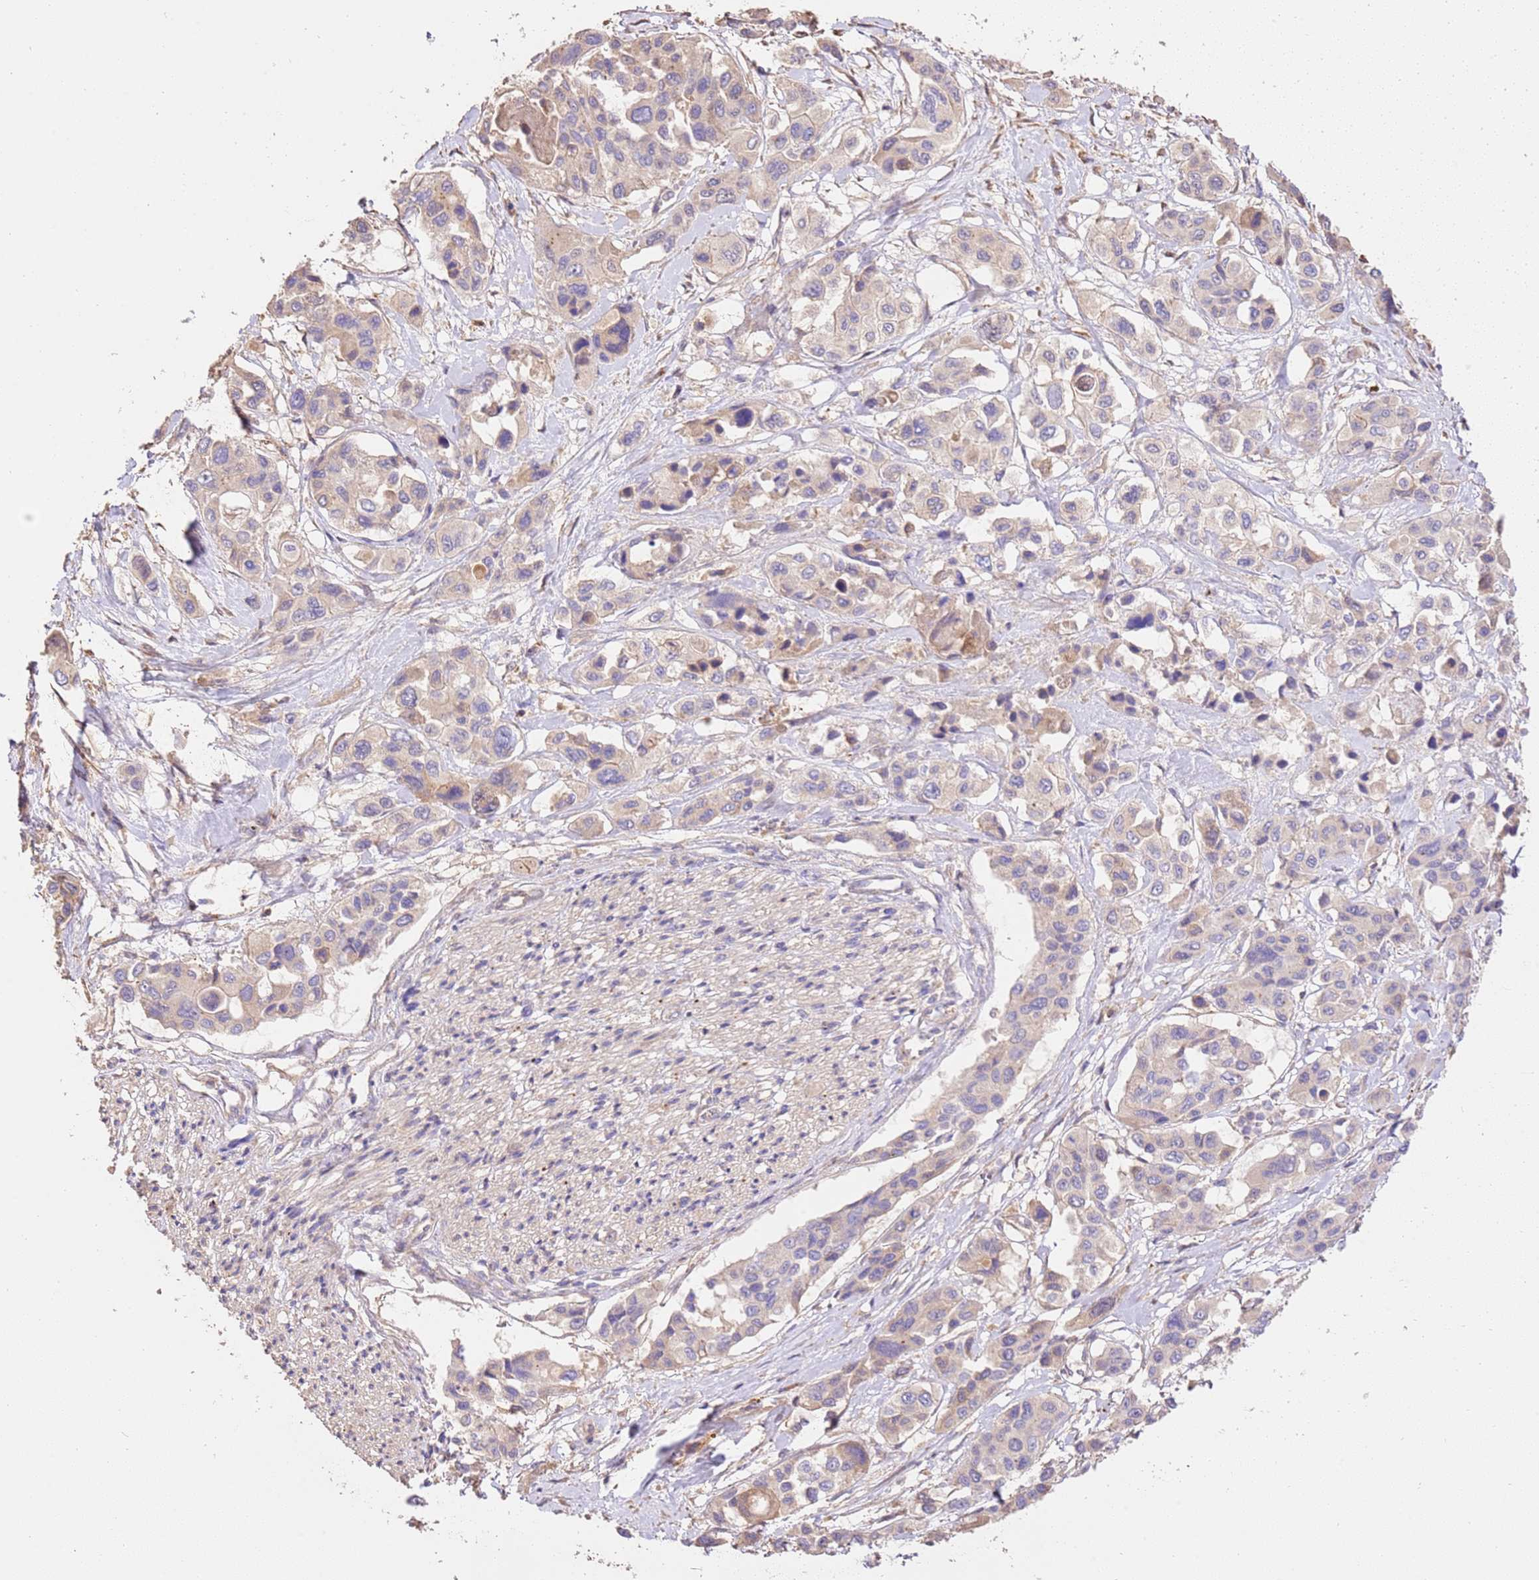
{"staining": {"intensity": "weak", "quantity": "<25%", "location": "cytoplasmic/membranous"}, "tissue": "pancreatic cancer", "cell_type": "Tumor cells", "image_type": "cancer", "snomed": [{"axis": "morphology", "description": "Adenocarcinoma, NOS"}, {"axis": "topography", "description": "Pancreas"}], "caption": "This is an immunohistochemistry (IHC) image of human pancreatic adenocarcinoma. There is no positivity in tumor cells.", "gene": "CEP55", "patient": {"sex": "male", "age": 92}}